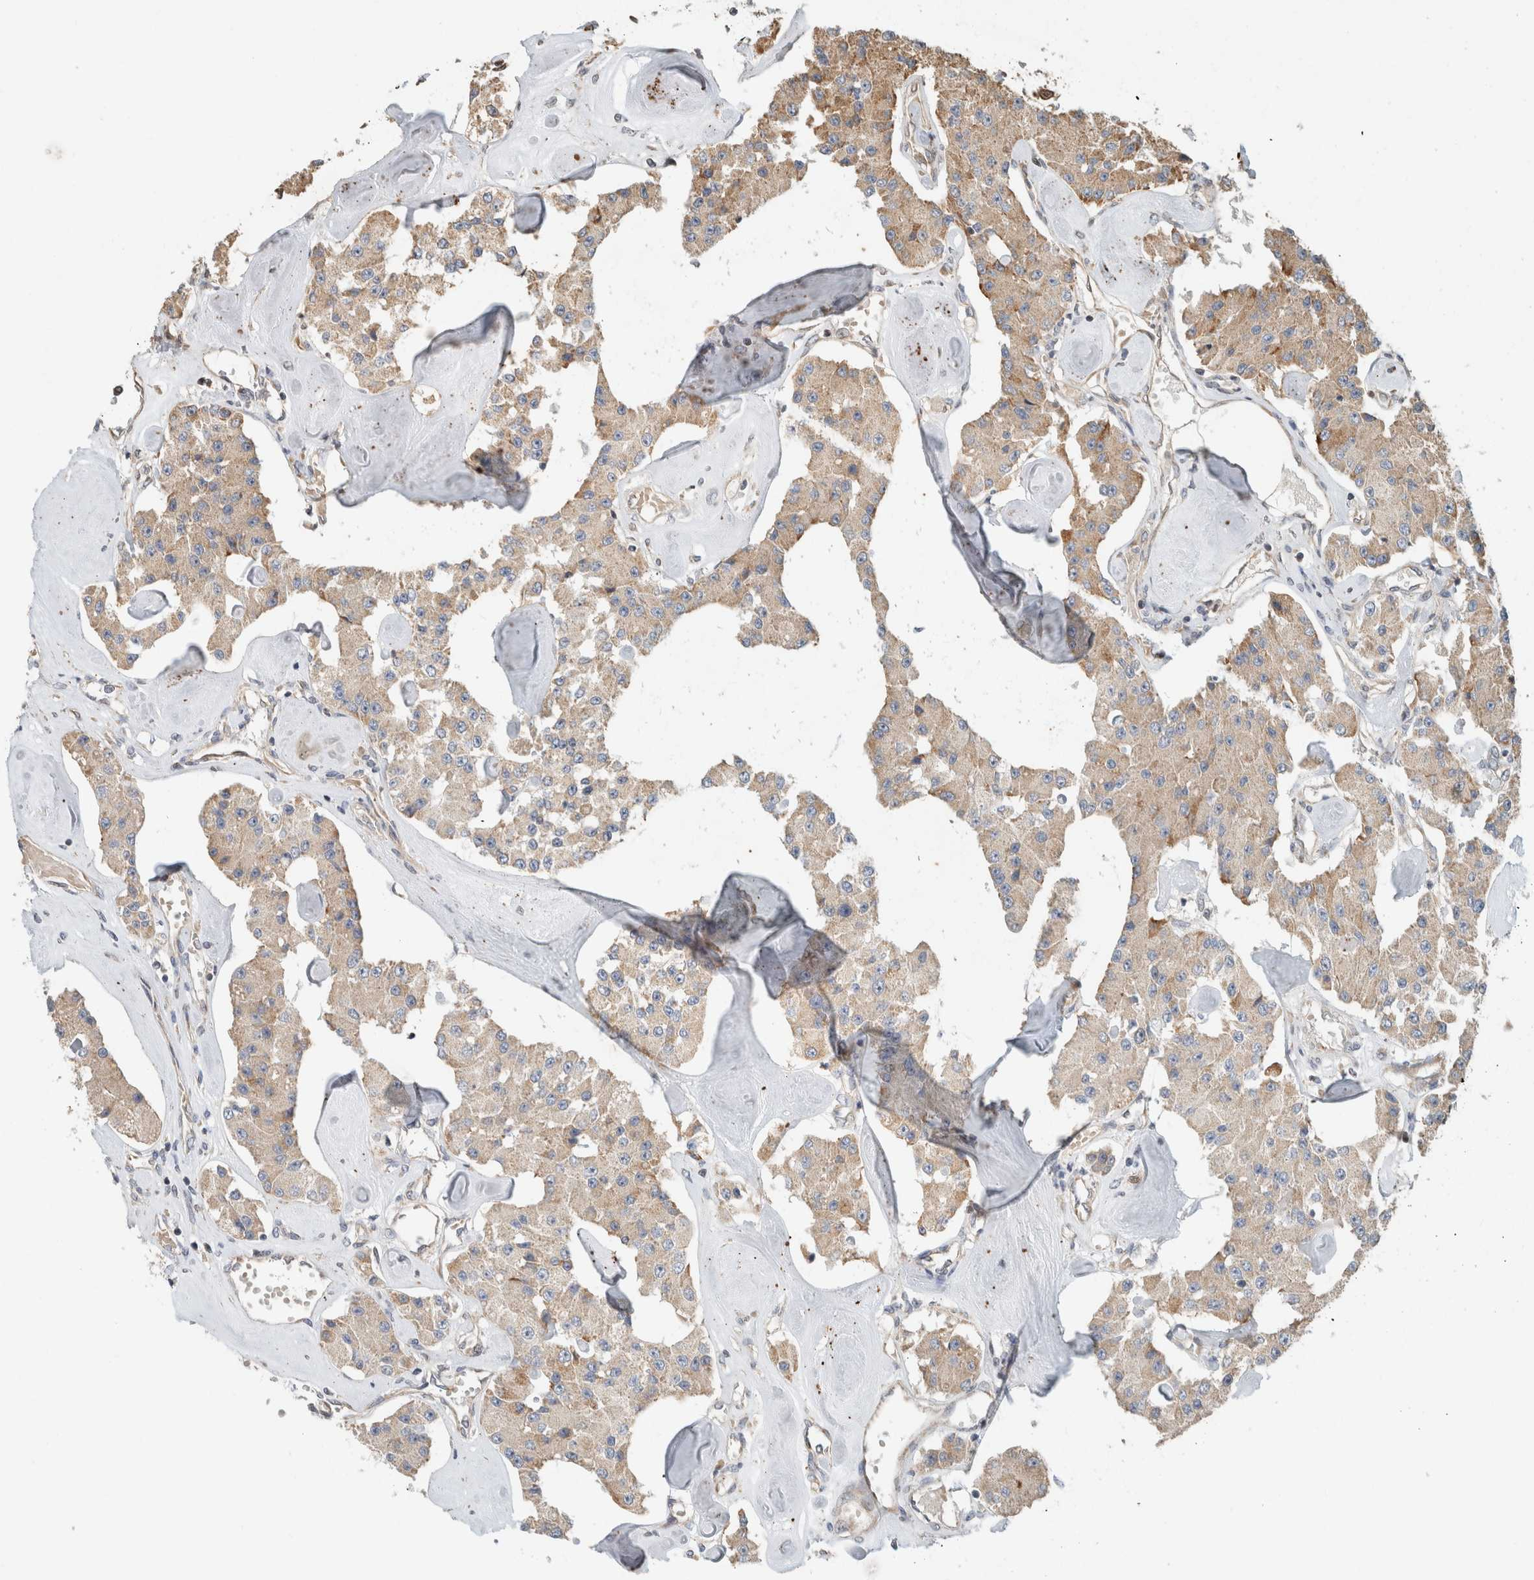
{"staining": {"intensity": "weak", "quantity": ">75%", "location": "cytoplasmic/membranous"}, "tissue": "carcinoid", "cell_type": "Tumor cells", "image_type": "cancer", "snomed": [{"axis": "morphology", "description": "Carcinoid, malignant, NOS"}, {"axis": "topography", "description": "Pancreas"}], "caption": "IHC staining of carcinoid, which demonstrates low levels of weak cytoplasmic/membranous staining in approximately >75% of tumor cells indicating weak cytoplasmic/membranous protein expression. The staining was performed using DAB (3,3'-diaminobenzidine) (brown) for protein detection and nuclei were counterstained in hematoxylin (blue).", "gene": "GINS4", "patient": {"sex": "male", "age": 41}}